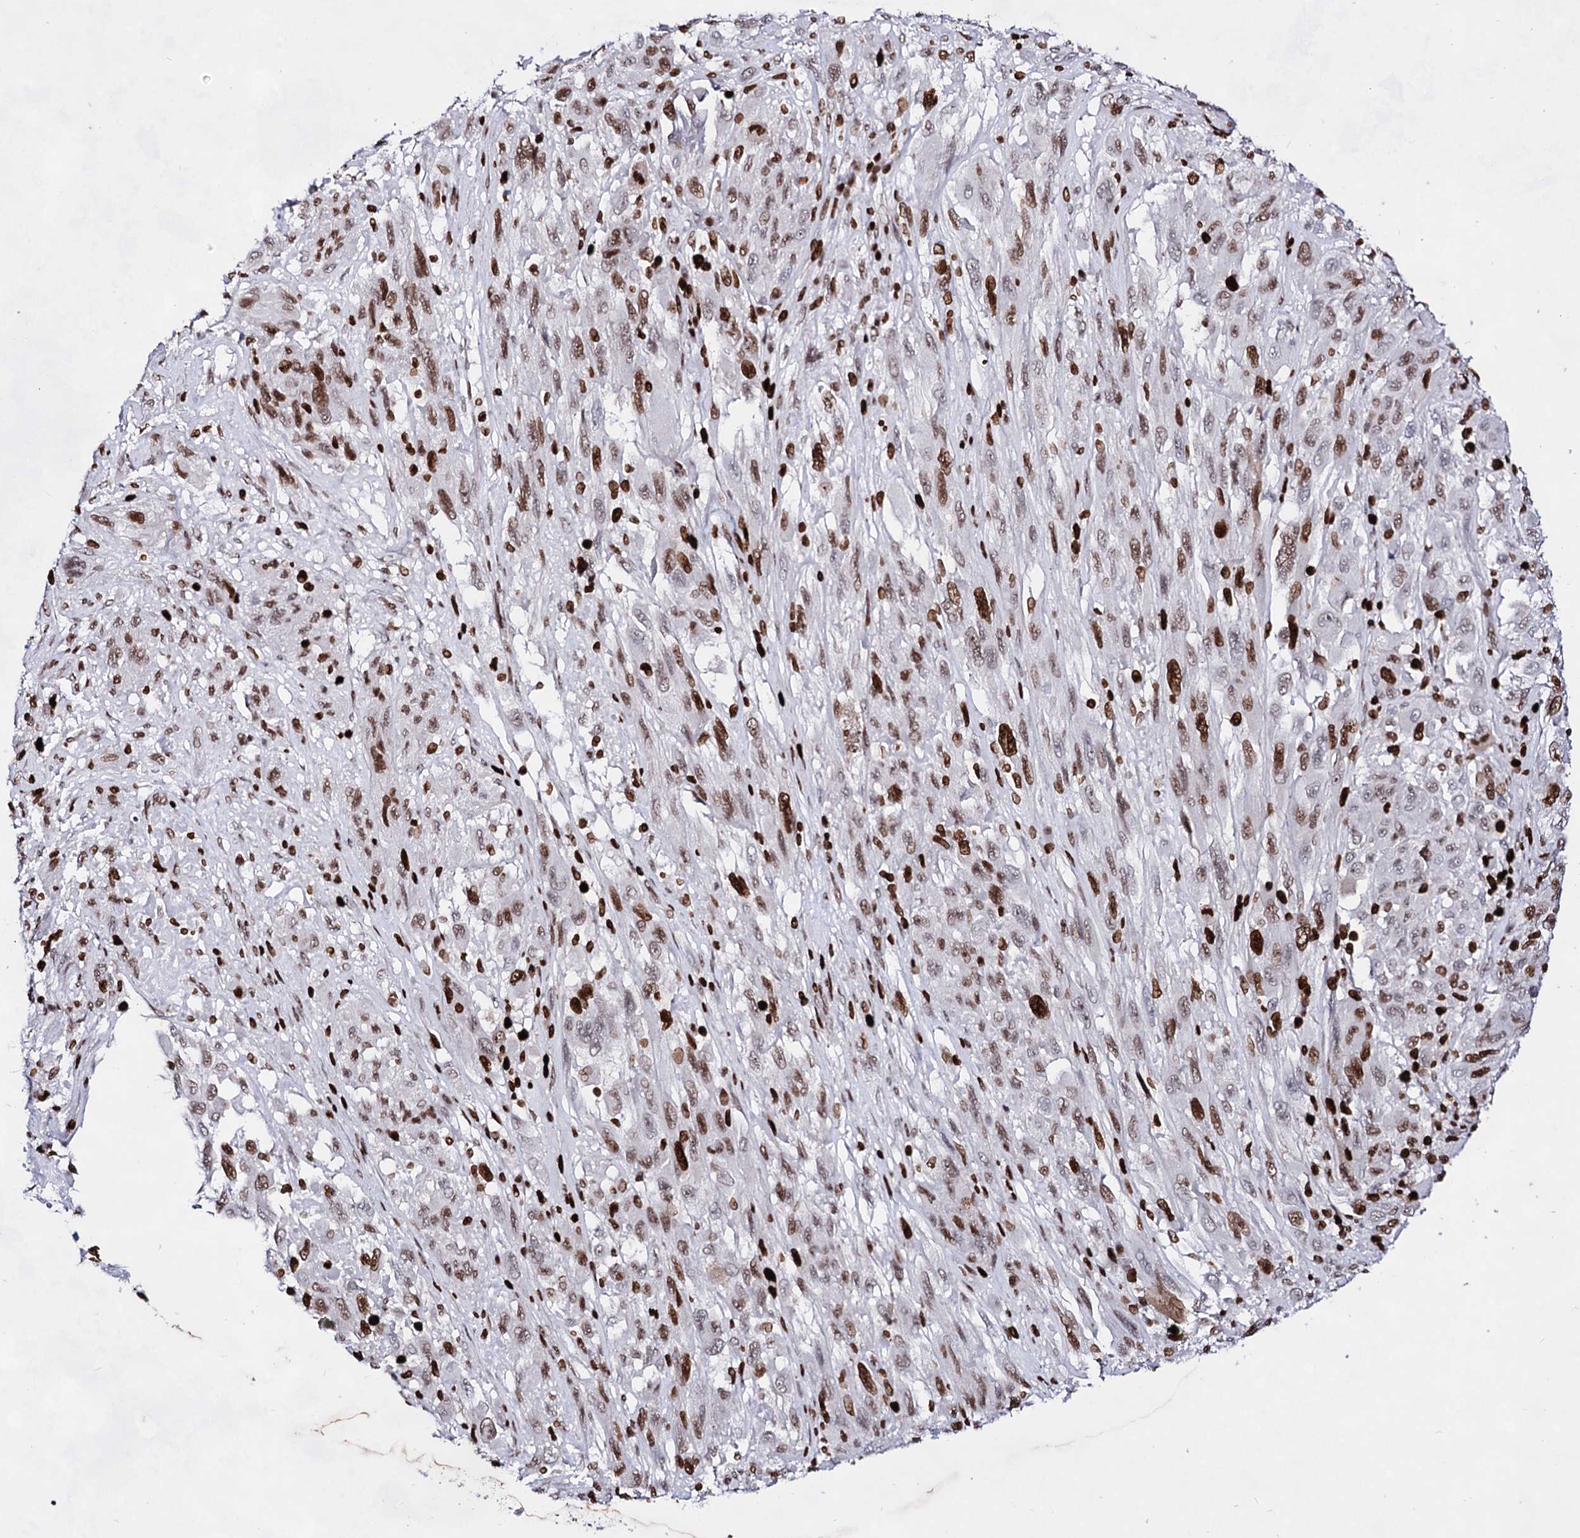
{"staining": {"intensity": "moderate", "quantity": ">75%", "location": "nuclear"}, "tissue": "melanoma", "cell_type": "Tumor cells", "image_type": "cancer", "snomed": [{"axis": "morphology", "description": "Malignant melanoma, NOS"}, {"axis": "topography", "description": "Skin"}], "caption": "Immunohistochemical staining of human melanoma displays medium levels of moderate nuclear expression in about >75% of tumor cells. (DAB = brown stain, brightfield microscopy at high magnification).", "gene": "HMGB2", "patient": {"sex": "female", "age": 91}}